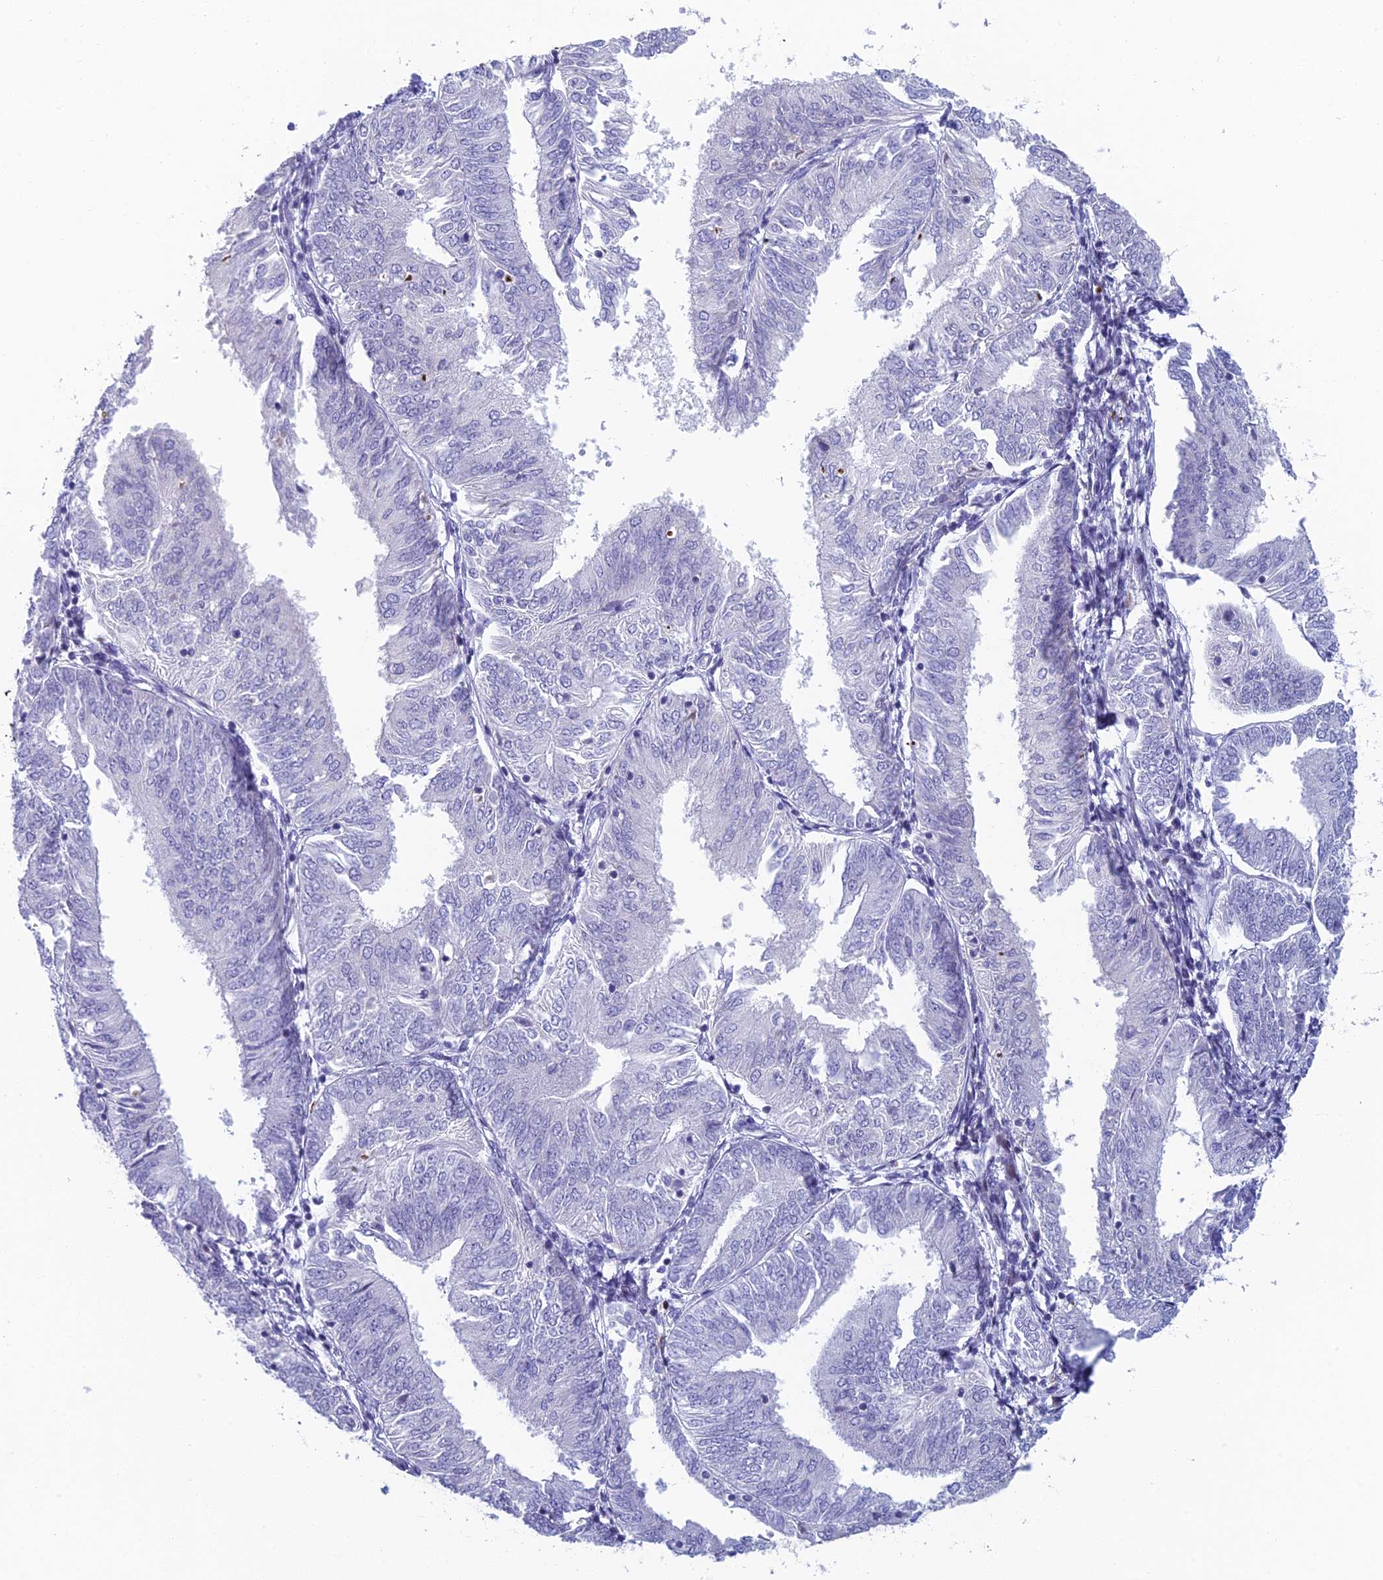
{"staining": {"intensity": "negative", "quantity": "none", "location": "none"}, "tissue": "endometrial cancer", "cell_type": "Tumor cells", "image_type": "cancer", "snomed": [{"axis": "morphology", "description": "Adenocarcinoma, NOS"}, {"axis": "topography", "description": "Endometrium"}], "caption": "The IHC micrograph has no significant staining in tumor cells of endometrial cancer tissue.", "gene": "REXO5", "patient": {"sex": "female", "age": 58}}